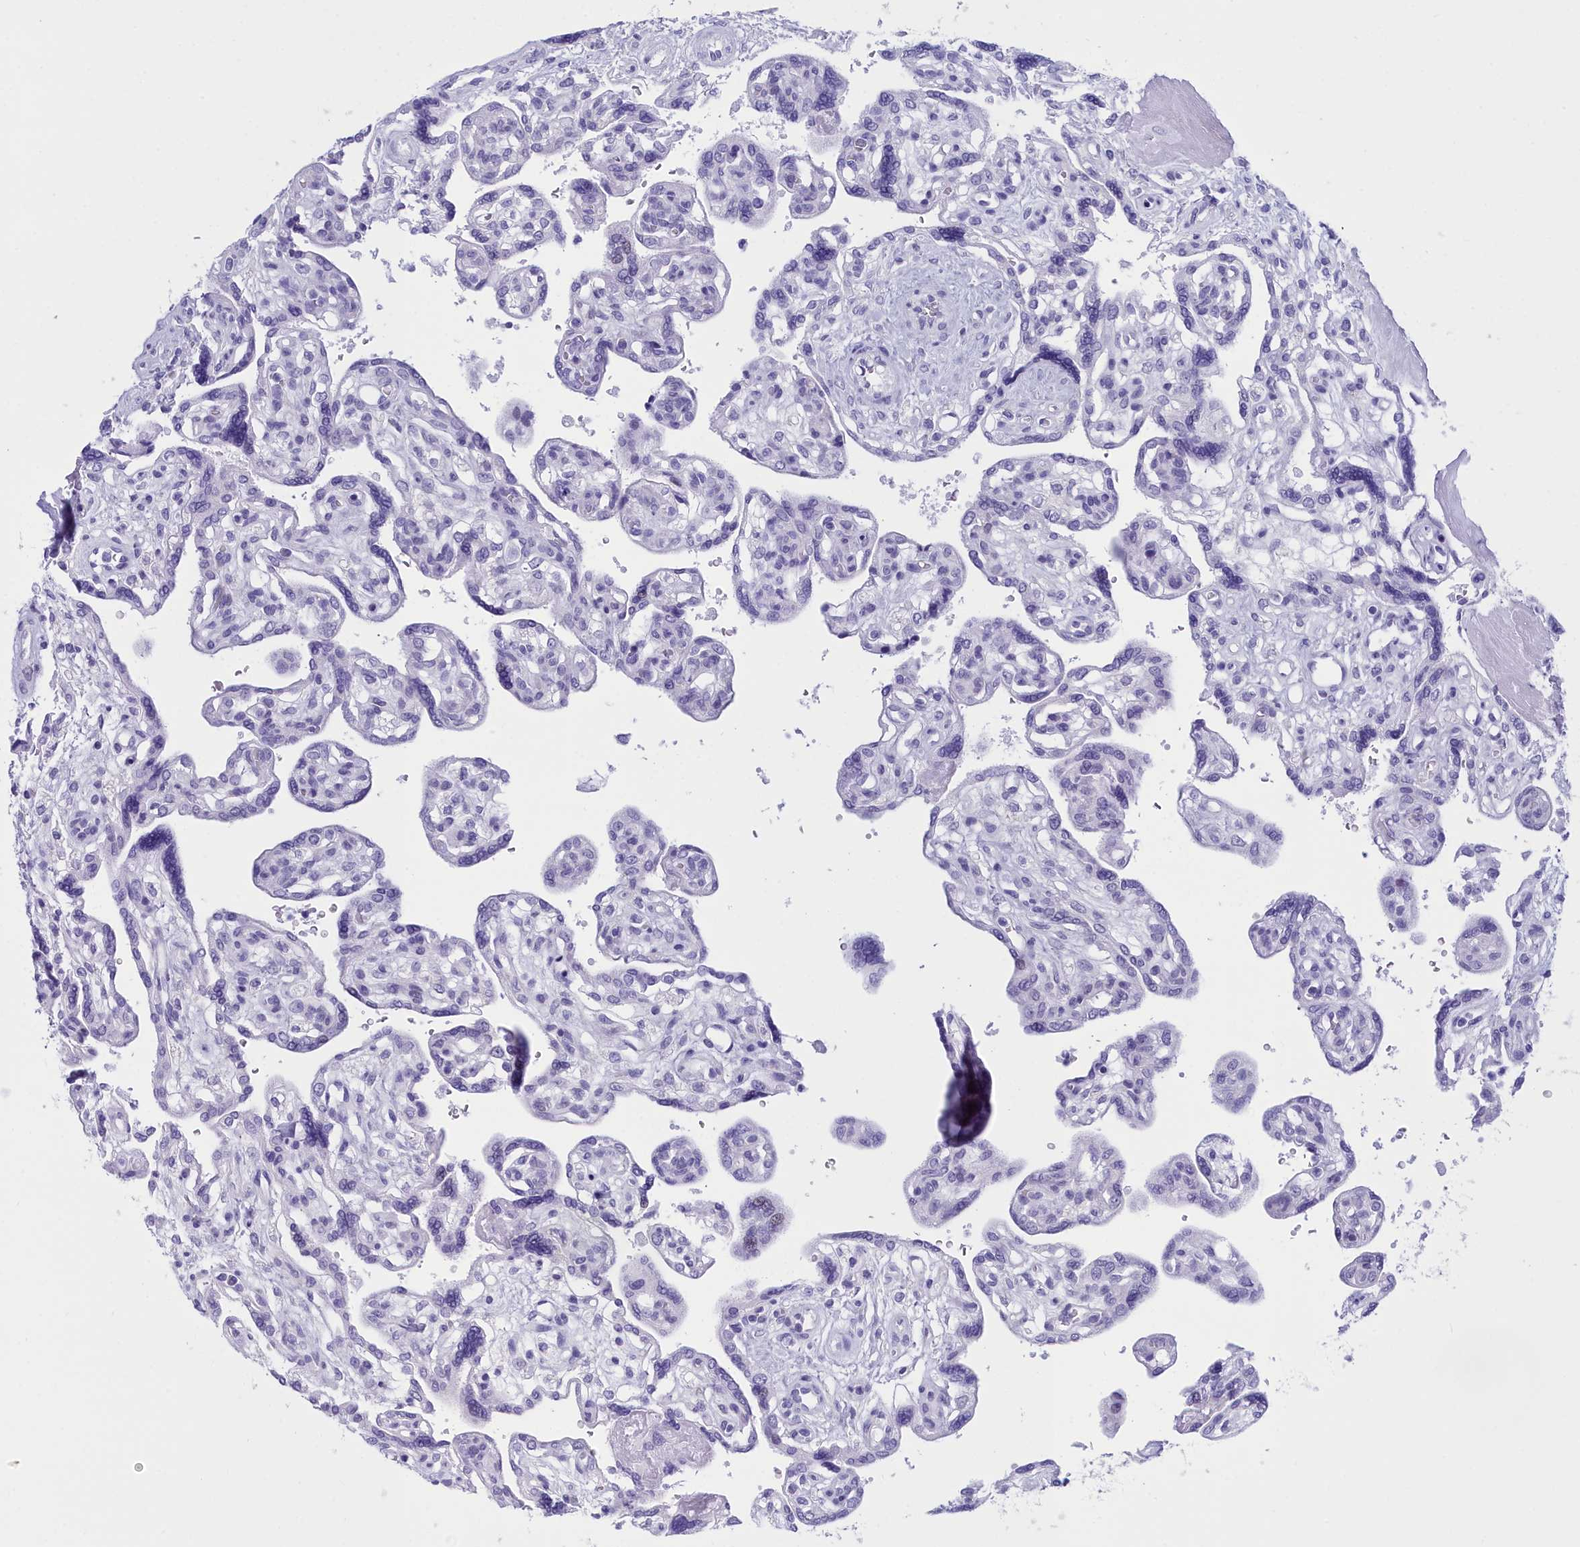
{"staining": {"intensity": "negative", "quantity": "none", "location": "none"}, "tissue": "placenta", "cell_type": "Trophoblastic cells", "image_type": "normal", "snomed": [{"axis": "morphology", "description": "Normal tissue, NOS"}, {"axis": "topography", "description": "Placenta"}], "caption": "This is a image of IHC staining of benign placenta, which shows no staining in trophoblastic cells.", "gene": "MAP6", "patient": {"sex": "female", "age": 39}}